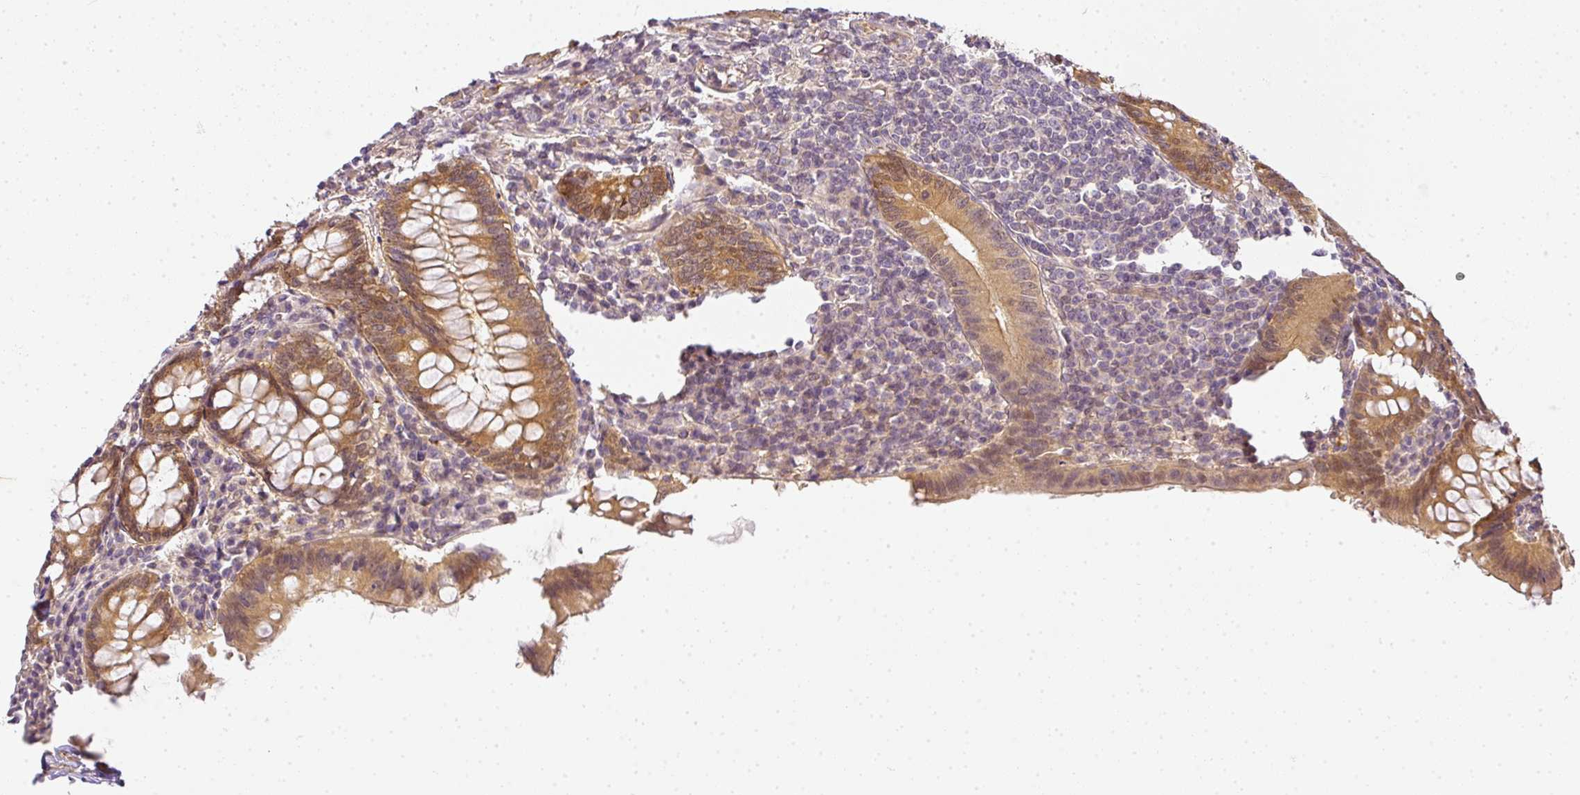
{"staining": {"intensity": "moderate", "quantity": ">75%", "location": "cytoplasmic/membranous"}, "tissue": "appendix", "cell_type": "Glandular cells", "image_type": "normal", "snomed": [{"axis": "morphology", "description": "Normal tissue, NOS"}, {"axis": "topography", "description": "Appendix"}], "caption": "Immunohistochemistry (IHC) of normal appendix shows medium levels of moderate cytoplasmic/membranous staining in approximately >75% of glandular cells. (DAB (3,3'-diaminobenzidine) = brown stain, brightfield microscopy at high magnification).", "gene": "ADH5", "patient": {"sex": "male", "age": 83}}